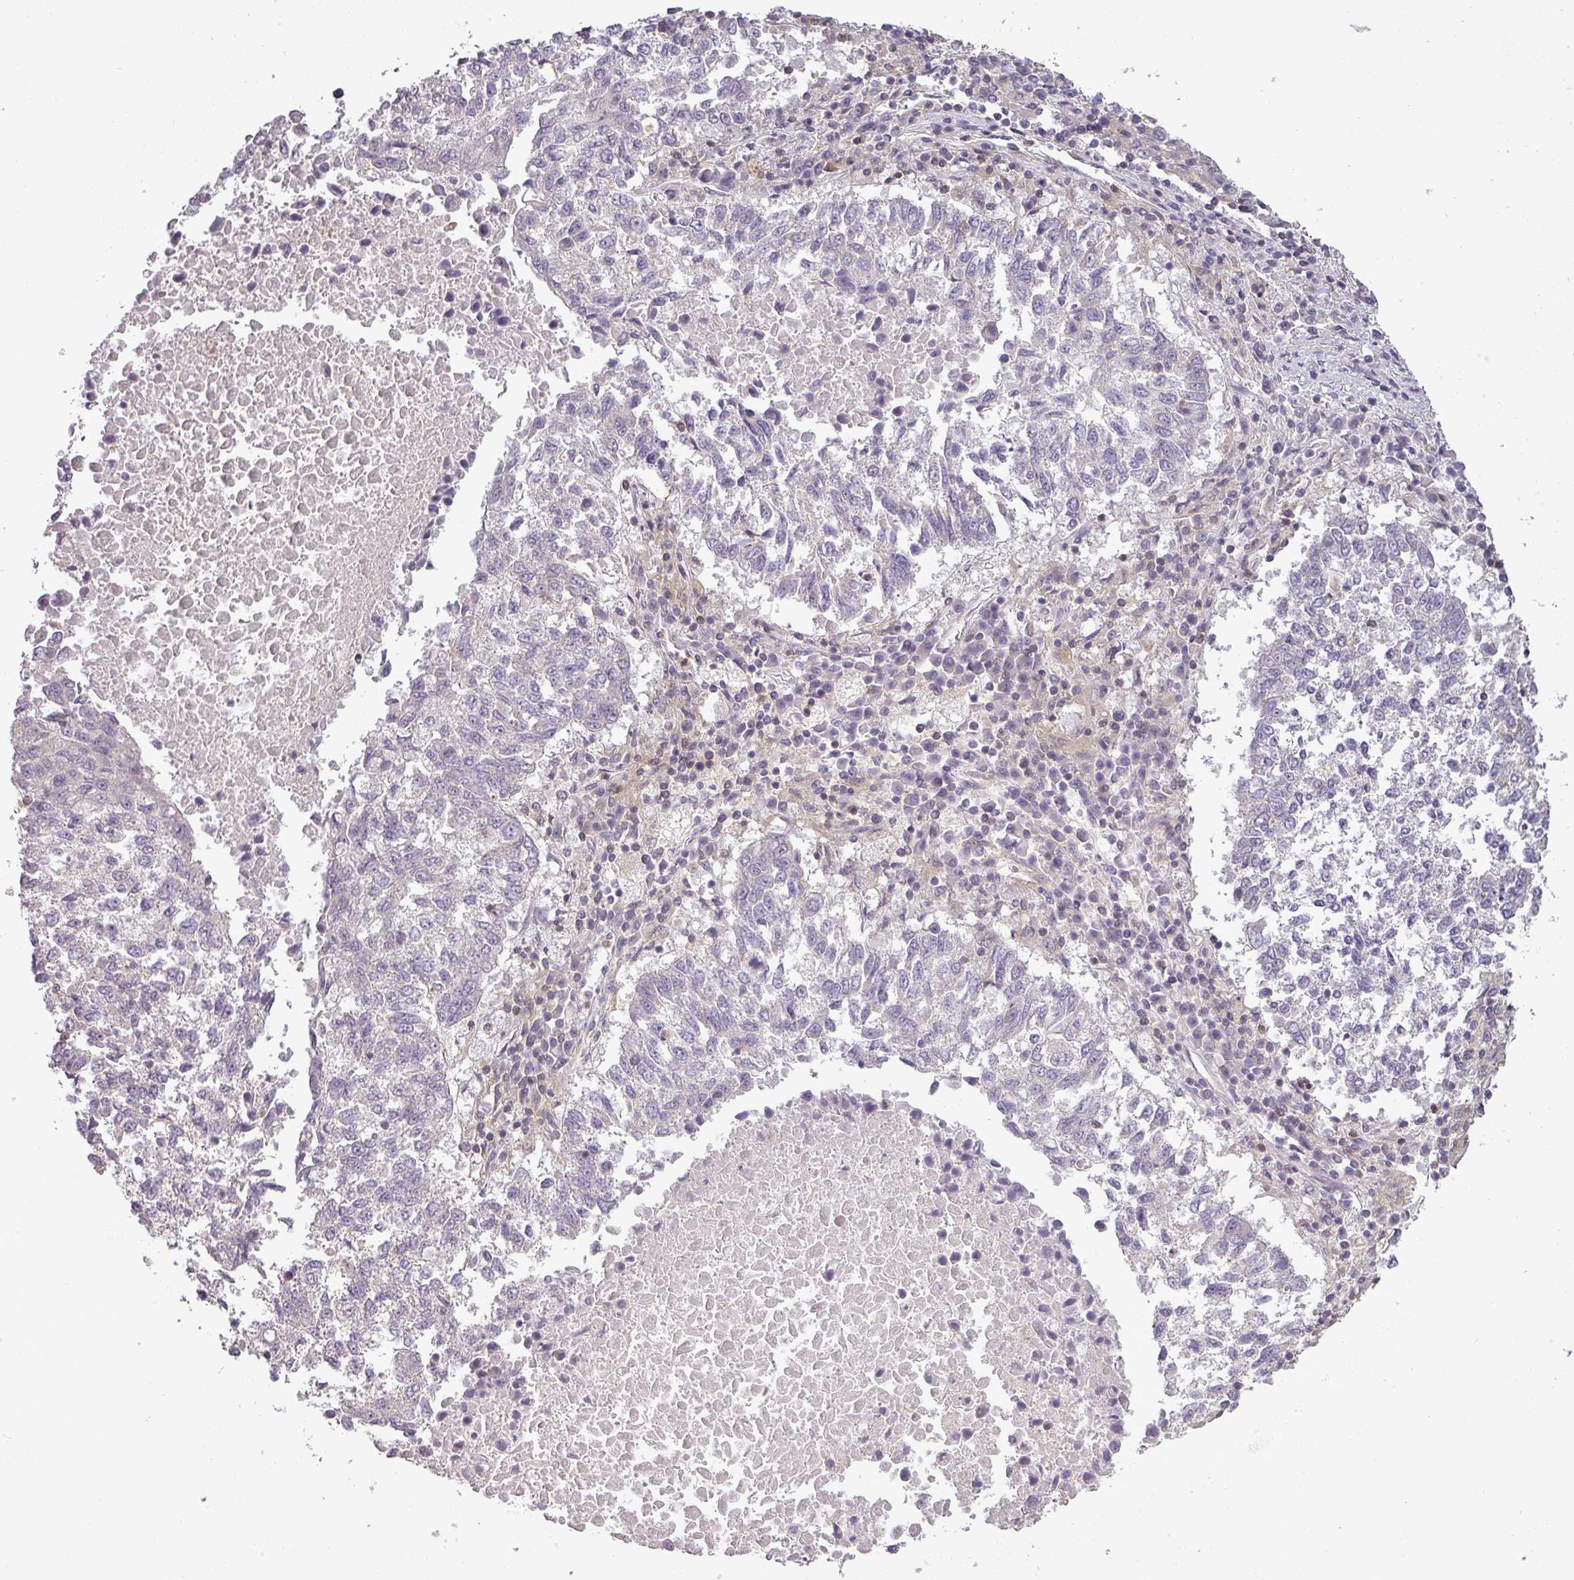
{"staining": {"intensity": "negative", "quantity": "none", "location": "none"}, "tissue": "lung cancer", "cell_type": "Tumor cells", "image_type": "cancer", "snomed": [{"axis": "morphology", "description": "Squamous cell carcinoma, NOS"}, {"axis": "topography", "description": "Lung"}], "caption": "Human squamous cell carcinoma (lung) stained for a protein using immunohistochemistry reveals no positivity in tumor cells.", "gene": "NIN", "patient": {"sex": "male", "age": 73}}